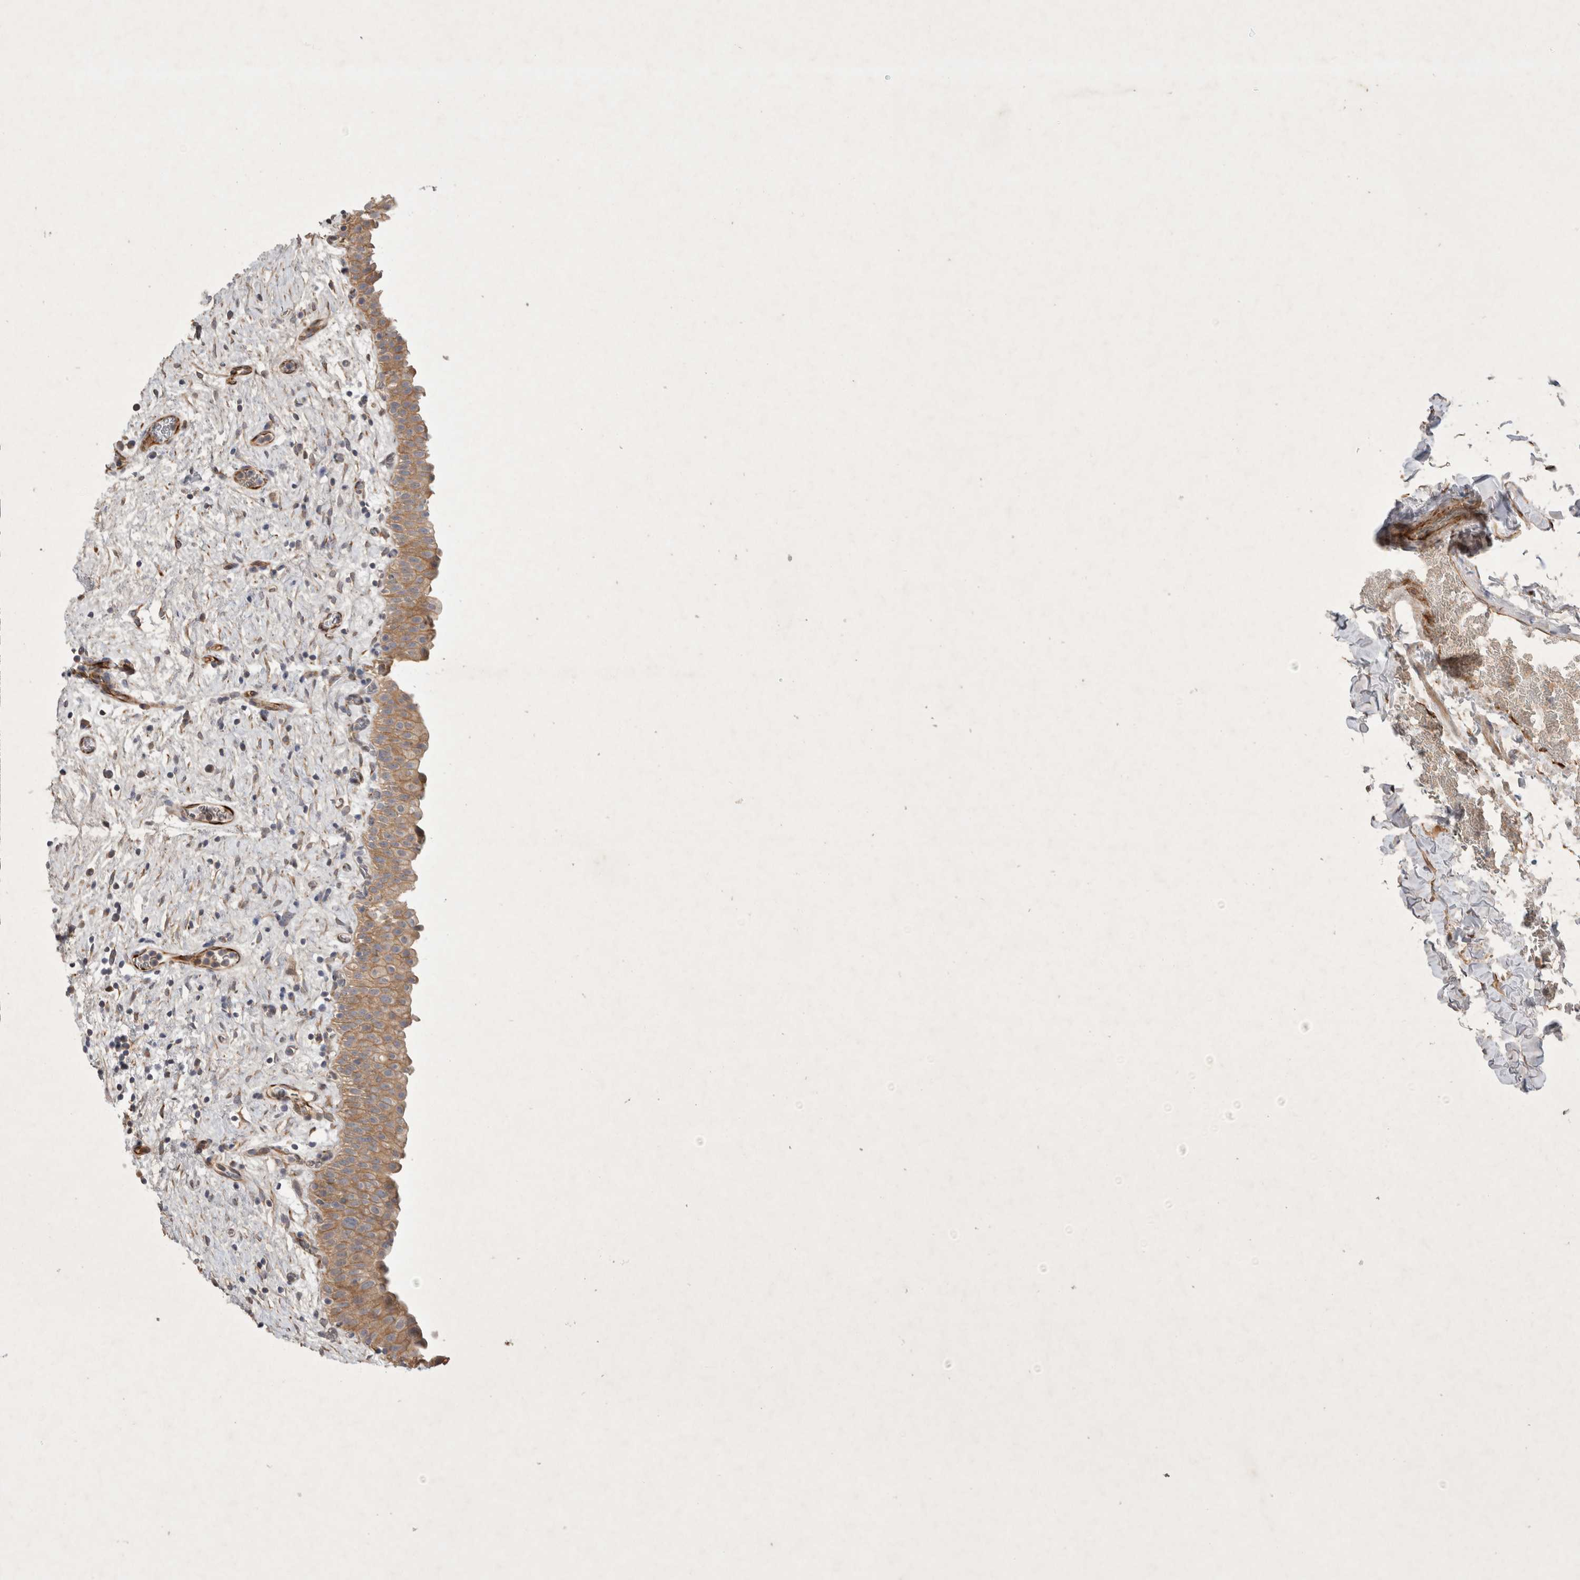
{"staining": {"intensity": "moderate", "quantity": ">75%", "location": "cytoplasmic/membranous"}, "tissue": "urinary bladder", "cell_type": "Urothelial cells", "image_type": "normal", "snomed": [{"axis": "morphology", "description": "Normal tissue, NOS"}, {"axis": "topography", "description": "Urinary bladder"}], "caption": "Human urinary bladder stained for a protein (brown) exhibits moderate cytoplasmic/membranous positive expression in approximately >75% of urothelial cells.", "gene": "NMU", "patient": {"sex": "male", "age": 82}}